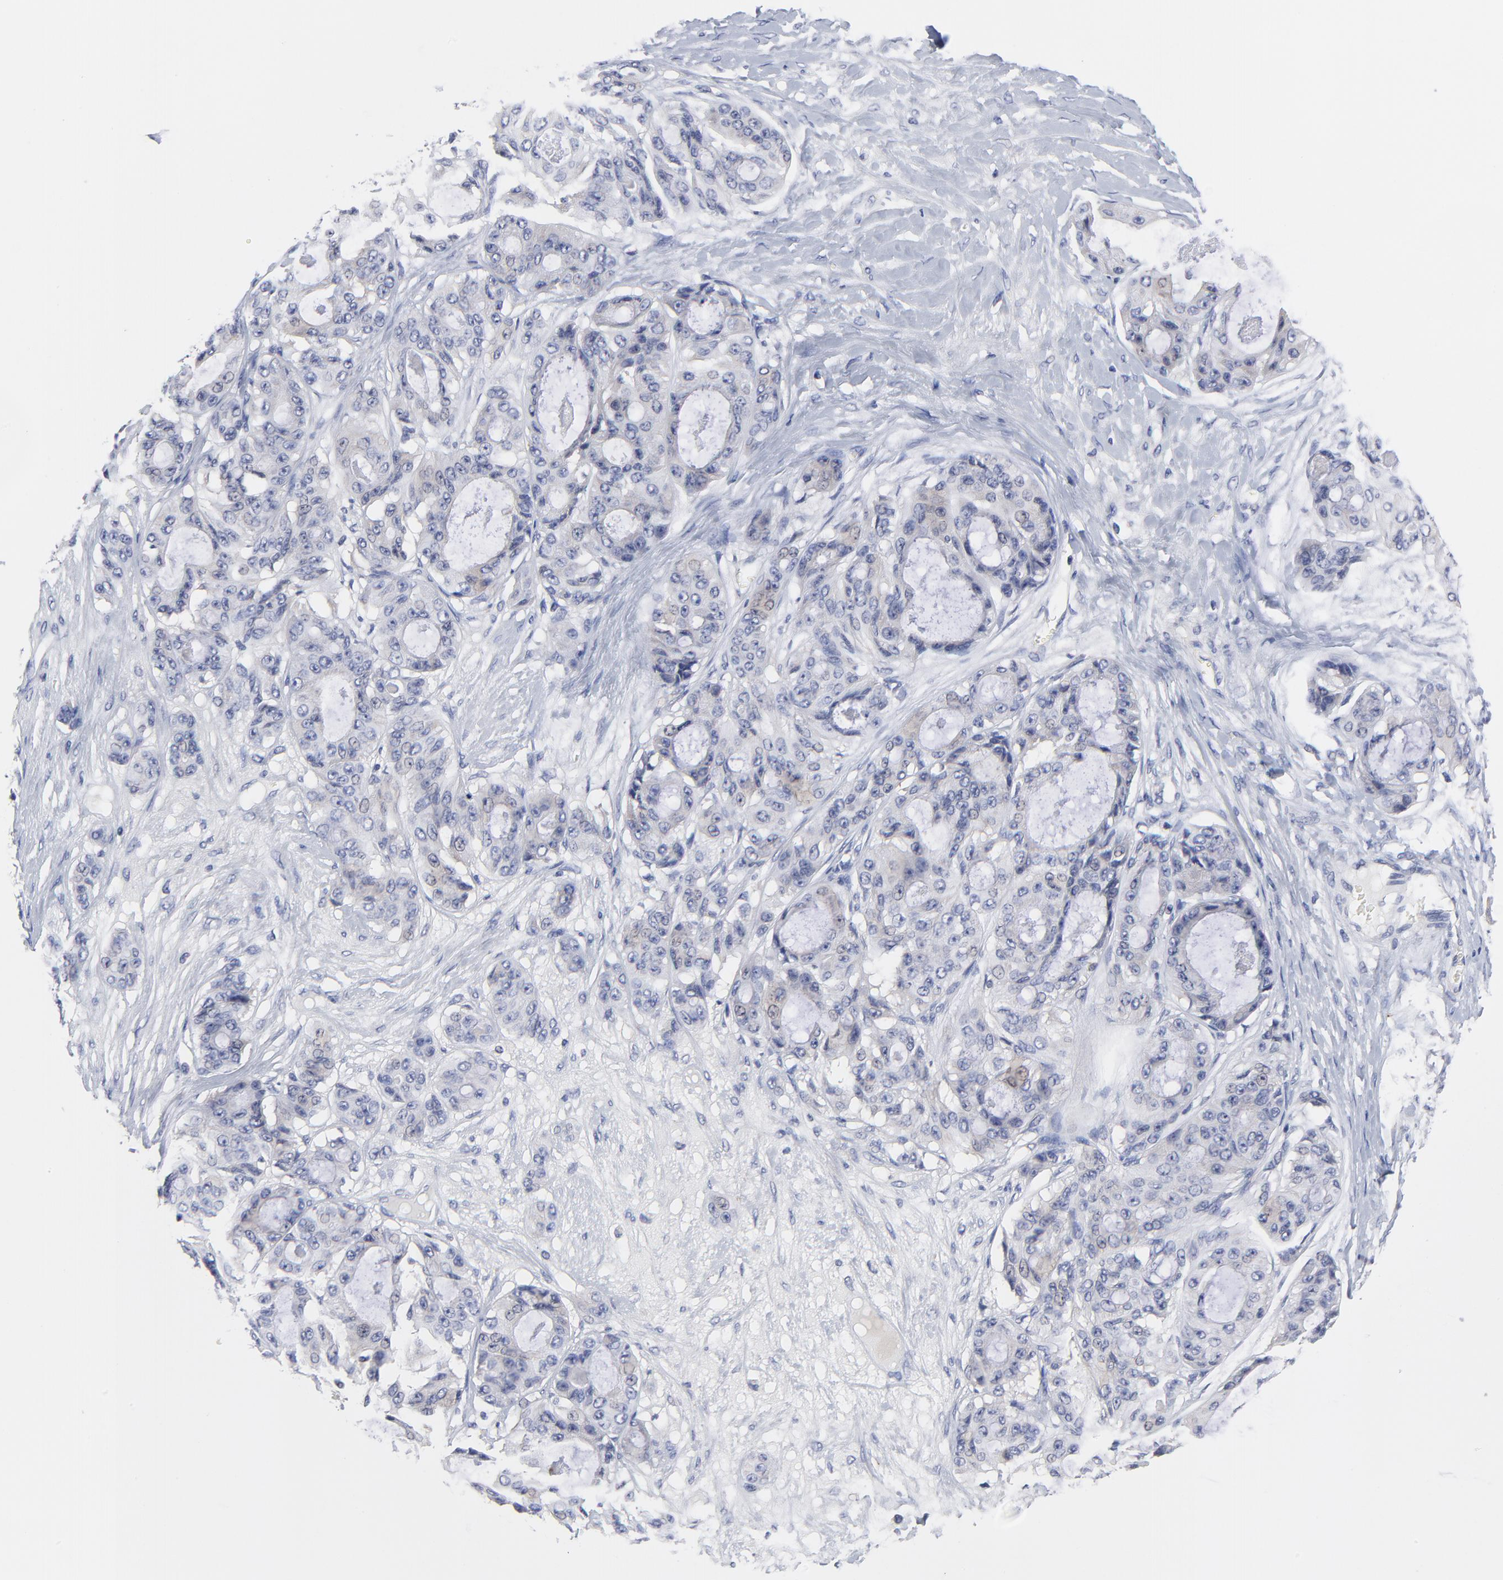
{"staining": {"intensity": "negative", "quantity": "none", "location": "none"}, "tissue": "ovarian cancer", "cell_type": "Tumor cells", "image_type": "cancer", "snomed": [{"axis": "morphology", "description": "Carcinoma, endometroid"}, {"axis": "topography", "description": "Ovary"}], "caption": "This micrograph is of ovarian cancer (endometroid carcinoma) stained with immunohistochemistry to label a protein in brown with the nuclei are counter-stained blue. There is no positivity in tumor cells.", "gene": "PCMT1", "patient": {"sex": "female", "age": 61}}